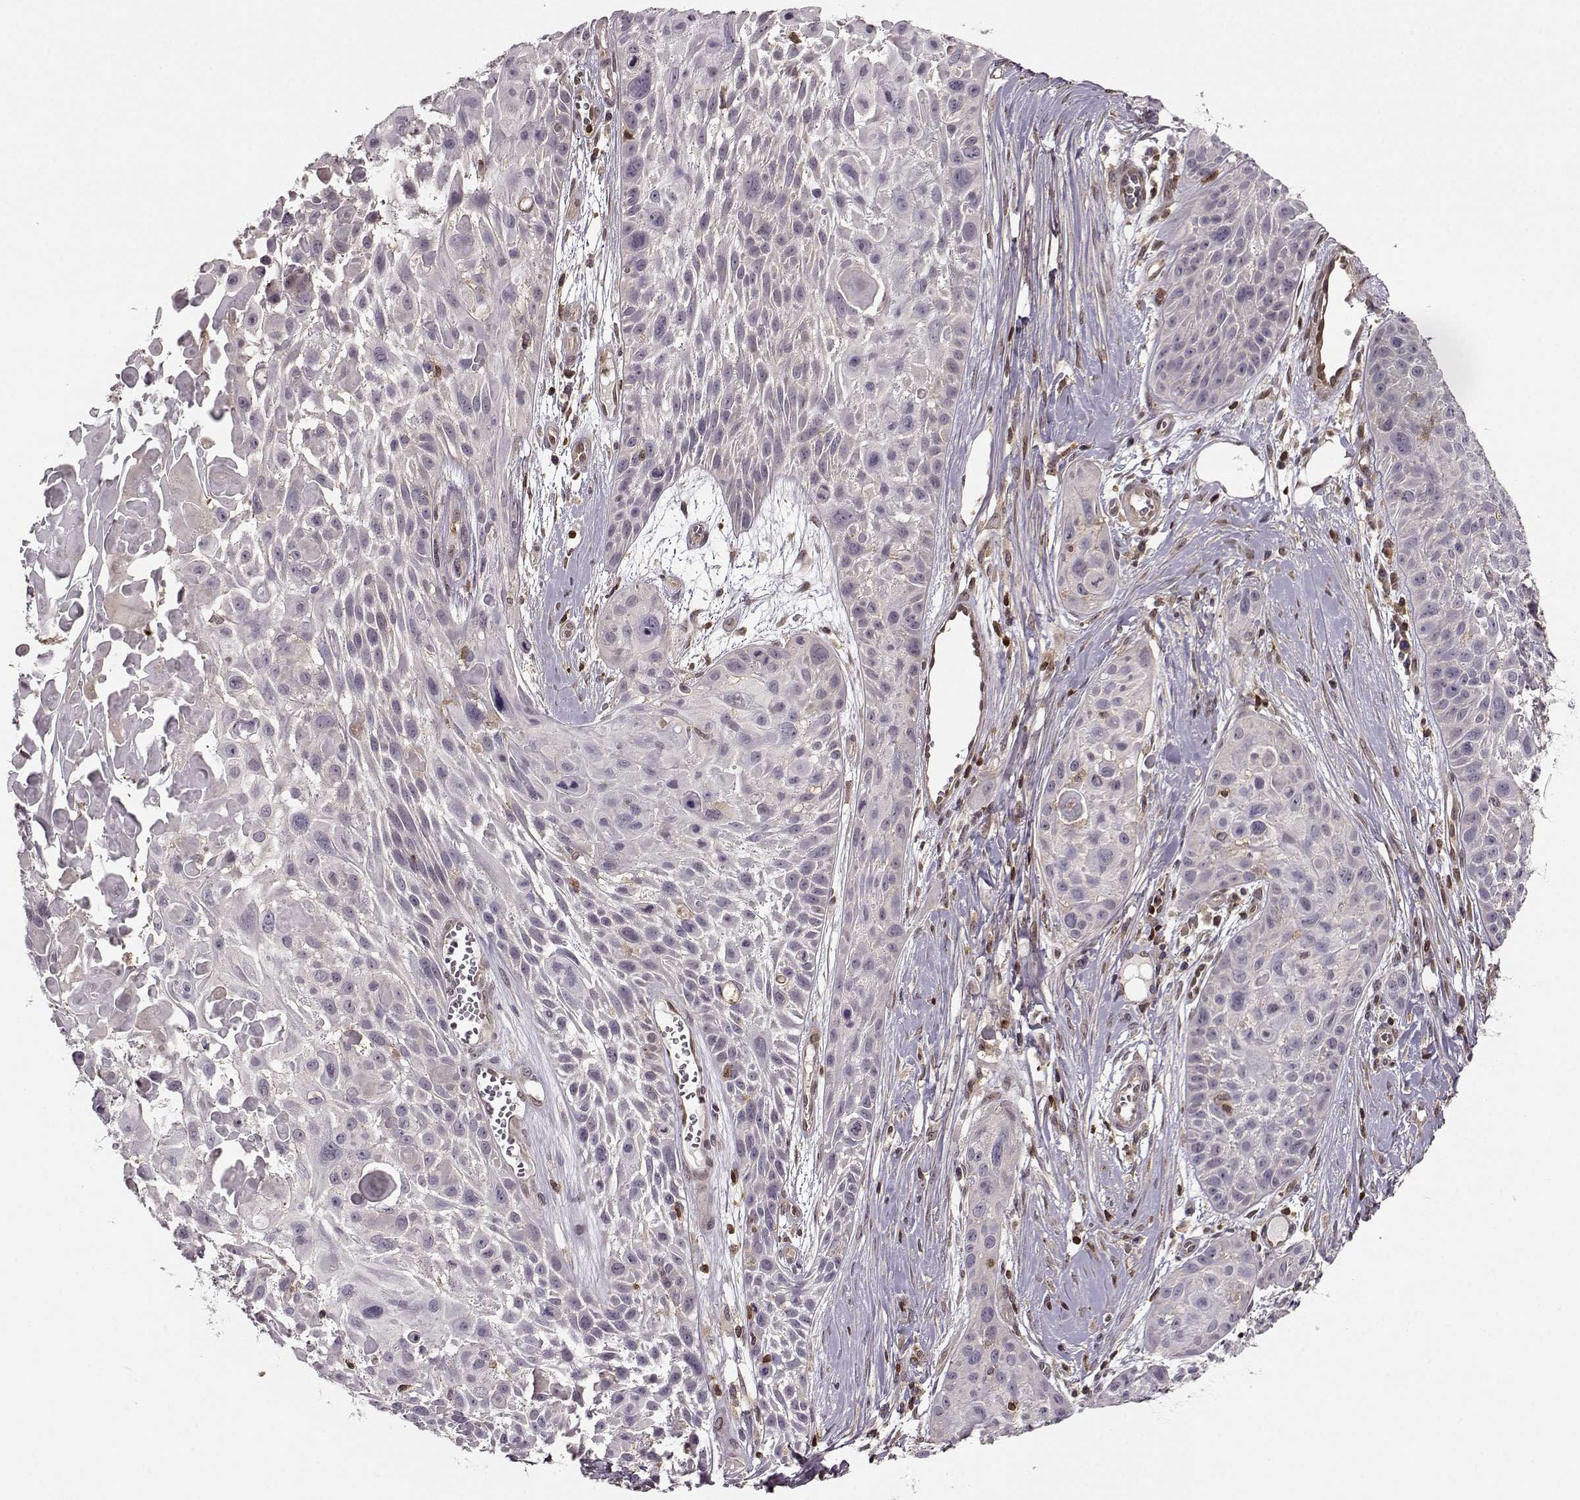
{"staining": {"intensity": "negative", "quantity": "none", "location": "none"}, "tissue": "skin cancer", "cell_type": "Tumor cells", "image_type": "cancer", "snomed": [{"axis": "morphology", "description": "Squamous cell carcinoma, NOS"}, {"axis": "topography", "description": "Skin"}, {"axis": "topography", "description": "Anal"}], "caption": "High power microscopy histopathology image of an IHC image of skin cancer, revealing no significant staining in tumor cells.", "gene": "MFSD1", "patient": {"sex": "female", "age": 75}}